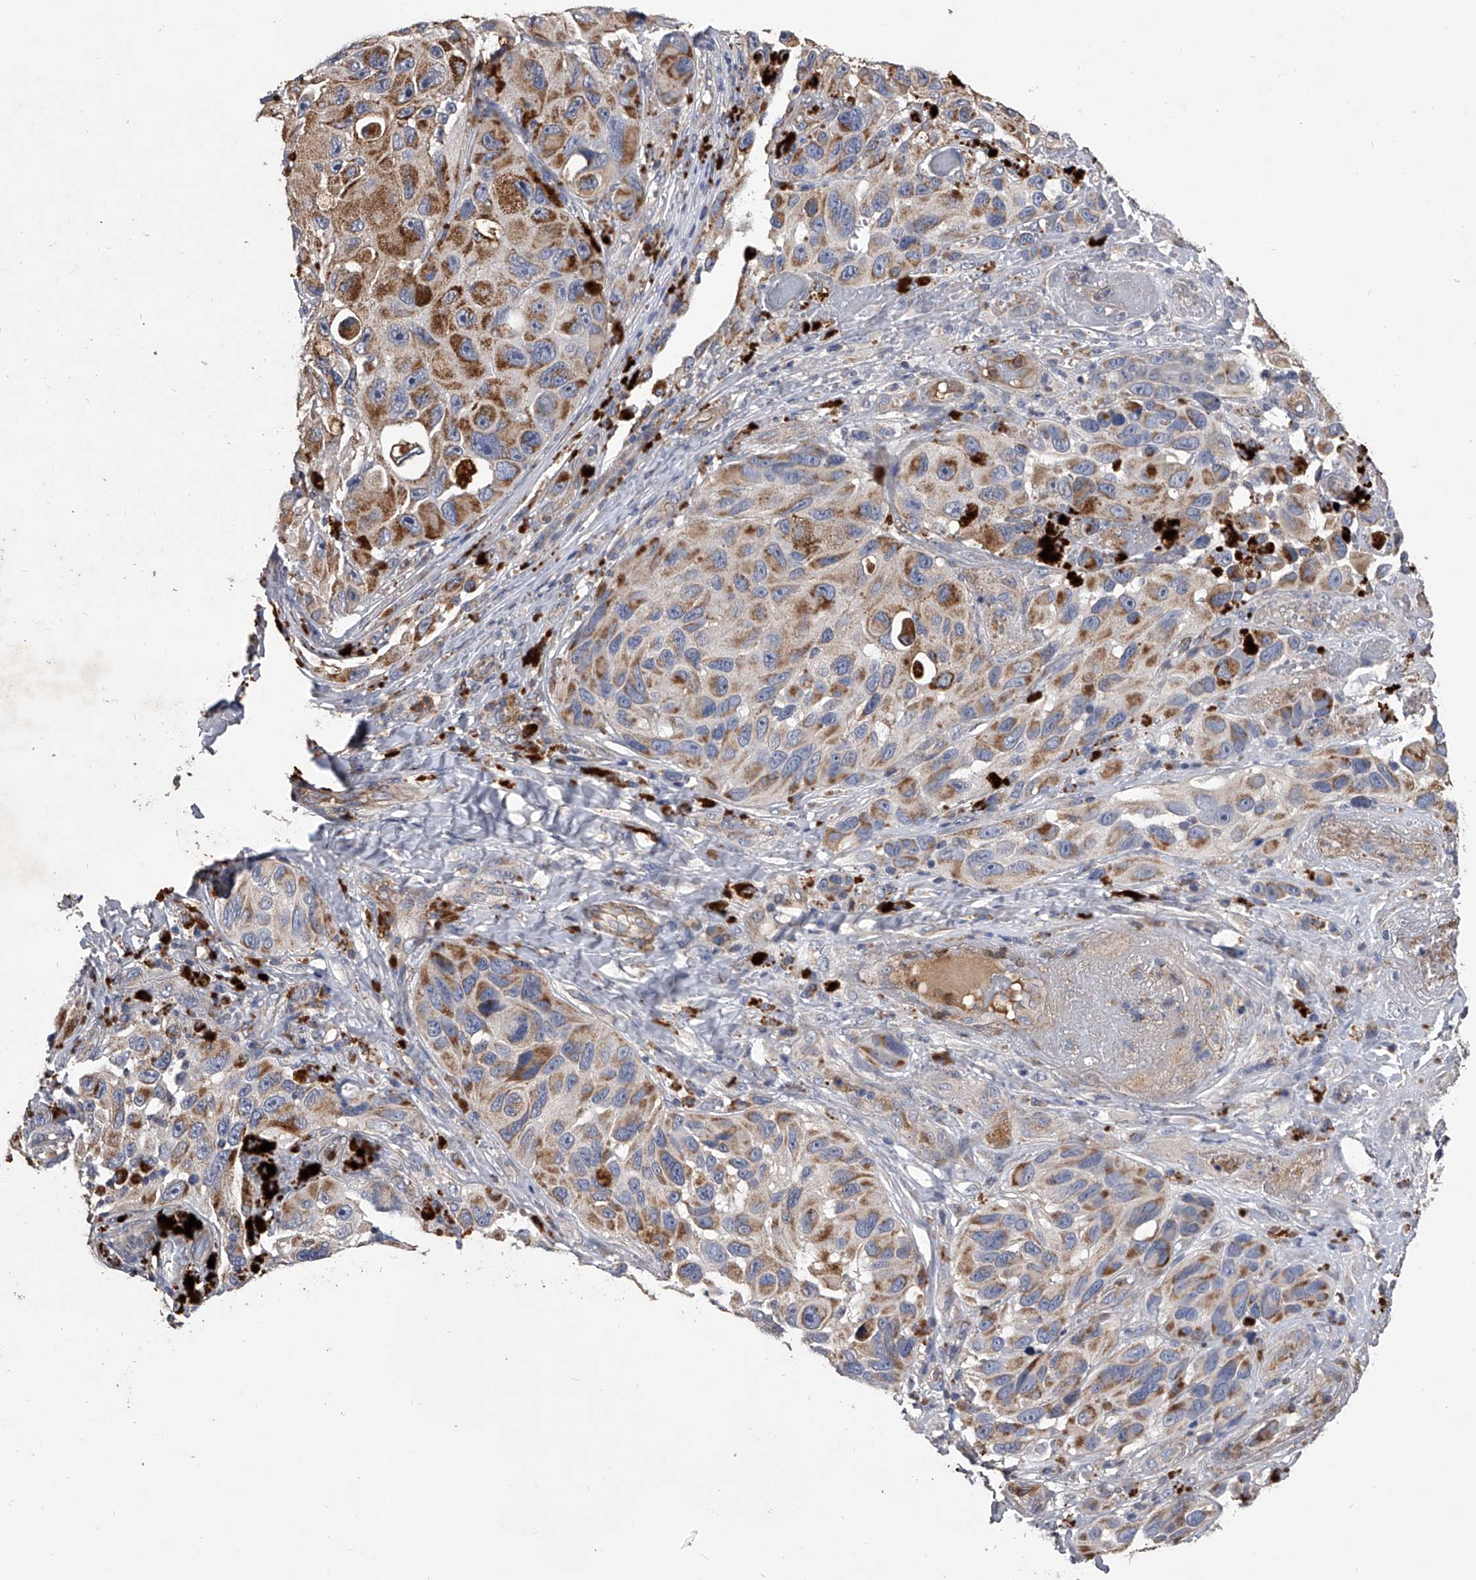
{"staining": {"intensity": "moderate", "quantity": "25%-75%", "location": "cytoplasmic/membranous"}, "tissue": "melanoma", "cell_type": "Tumor cells", "image_type": "cancer", "snomed": [{"axis": "morphology", "description": "Malignant melanoma, NOS"}, {"axis": "topography", "description": "Skin"}], "caption": "Tumor cells demonstrate moderate cytoplasmic/membranous positivity in approximately 25%-75% of cells in melanoma.", "gene": "NRP1", "patient": {"sex": "female", "age": 73}}